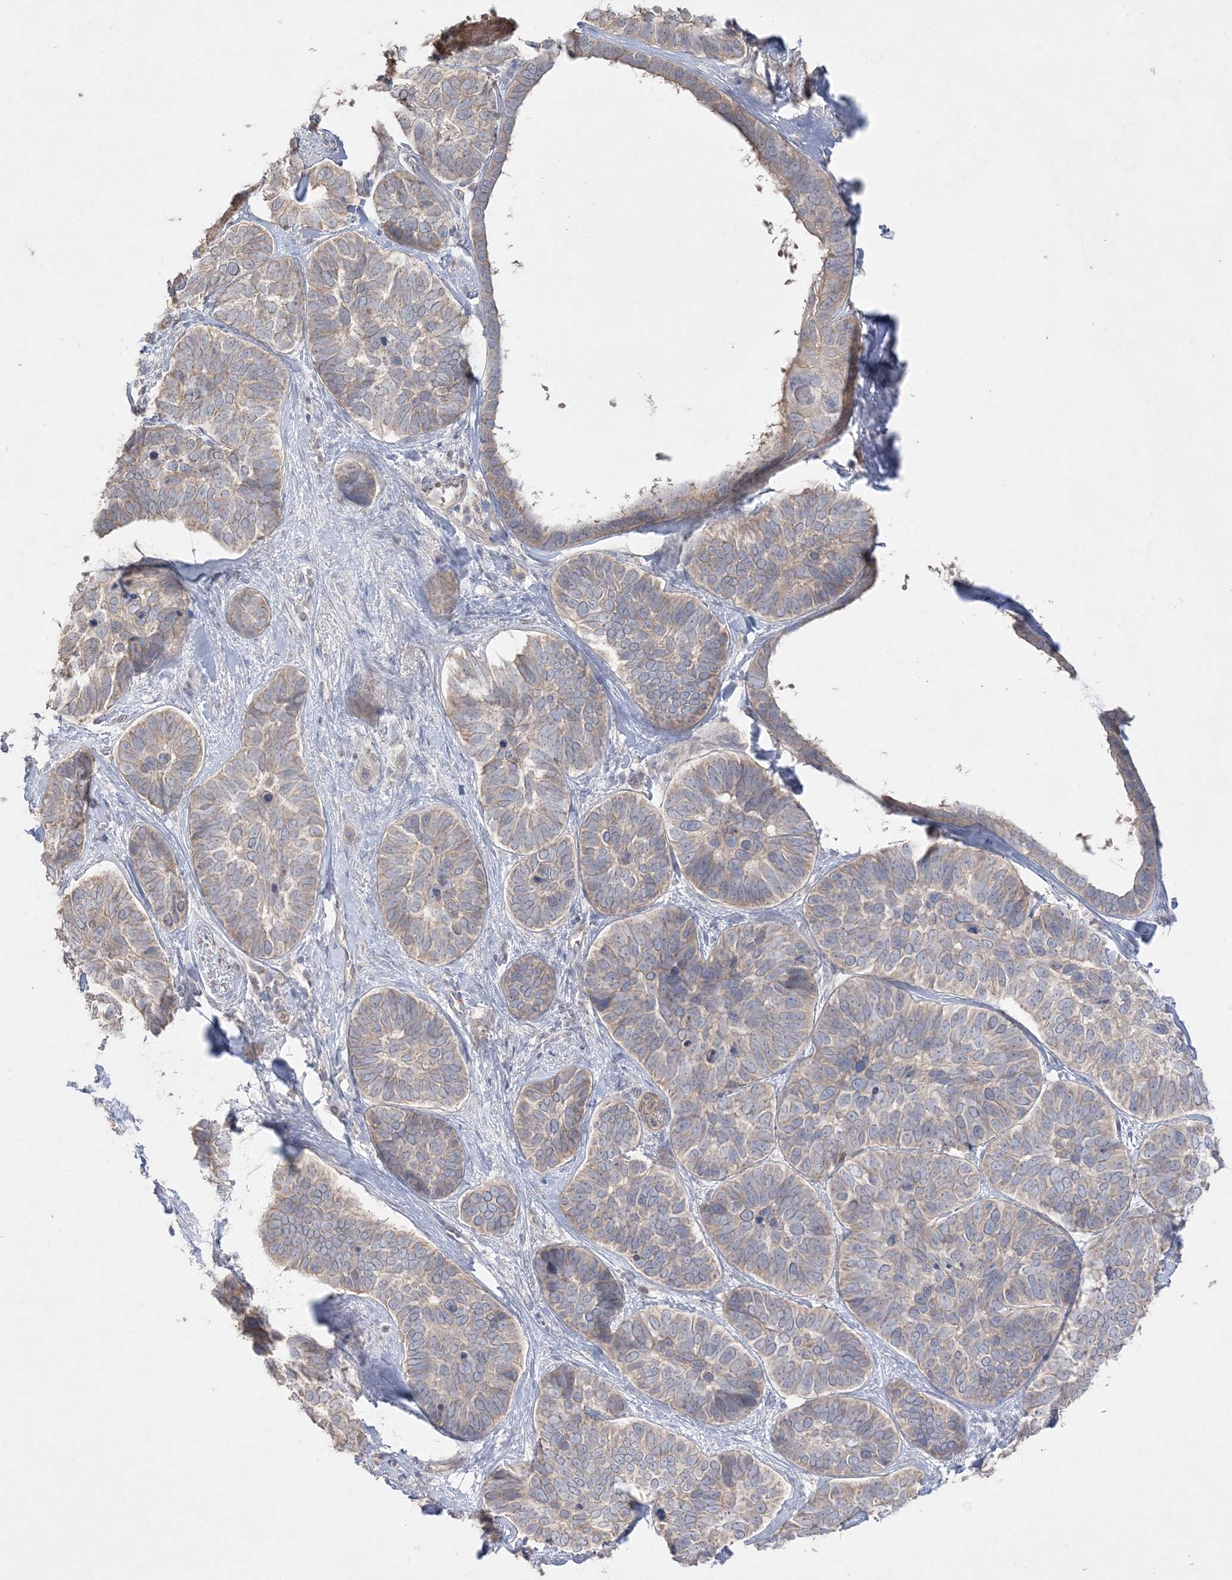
{"staining": {"intensity": "weak", "quantity": "<25%", "location": "cytoplasmic/membranous"}, "tissue": "skin cancer", "cell_type": "Tumor cells", "image_type": "cancer", "snomed": [{"axis": "morphology", "description": "Basal cell carcinoma"}, {"axis": "topography", "description": "Skin"}], "caption": "This micrograph is of basal cell carcinoma (skin) stained with immunohistochemistry to label a protein in brown with the nuclei are counter-stained blue. There is no positivity in tumor cells.", "gene": "SH3BP4", "patient": {"sex": "male", "age": 62}}